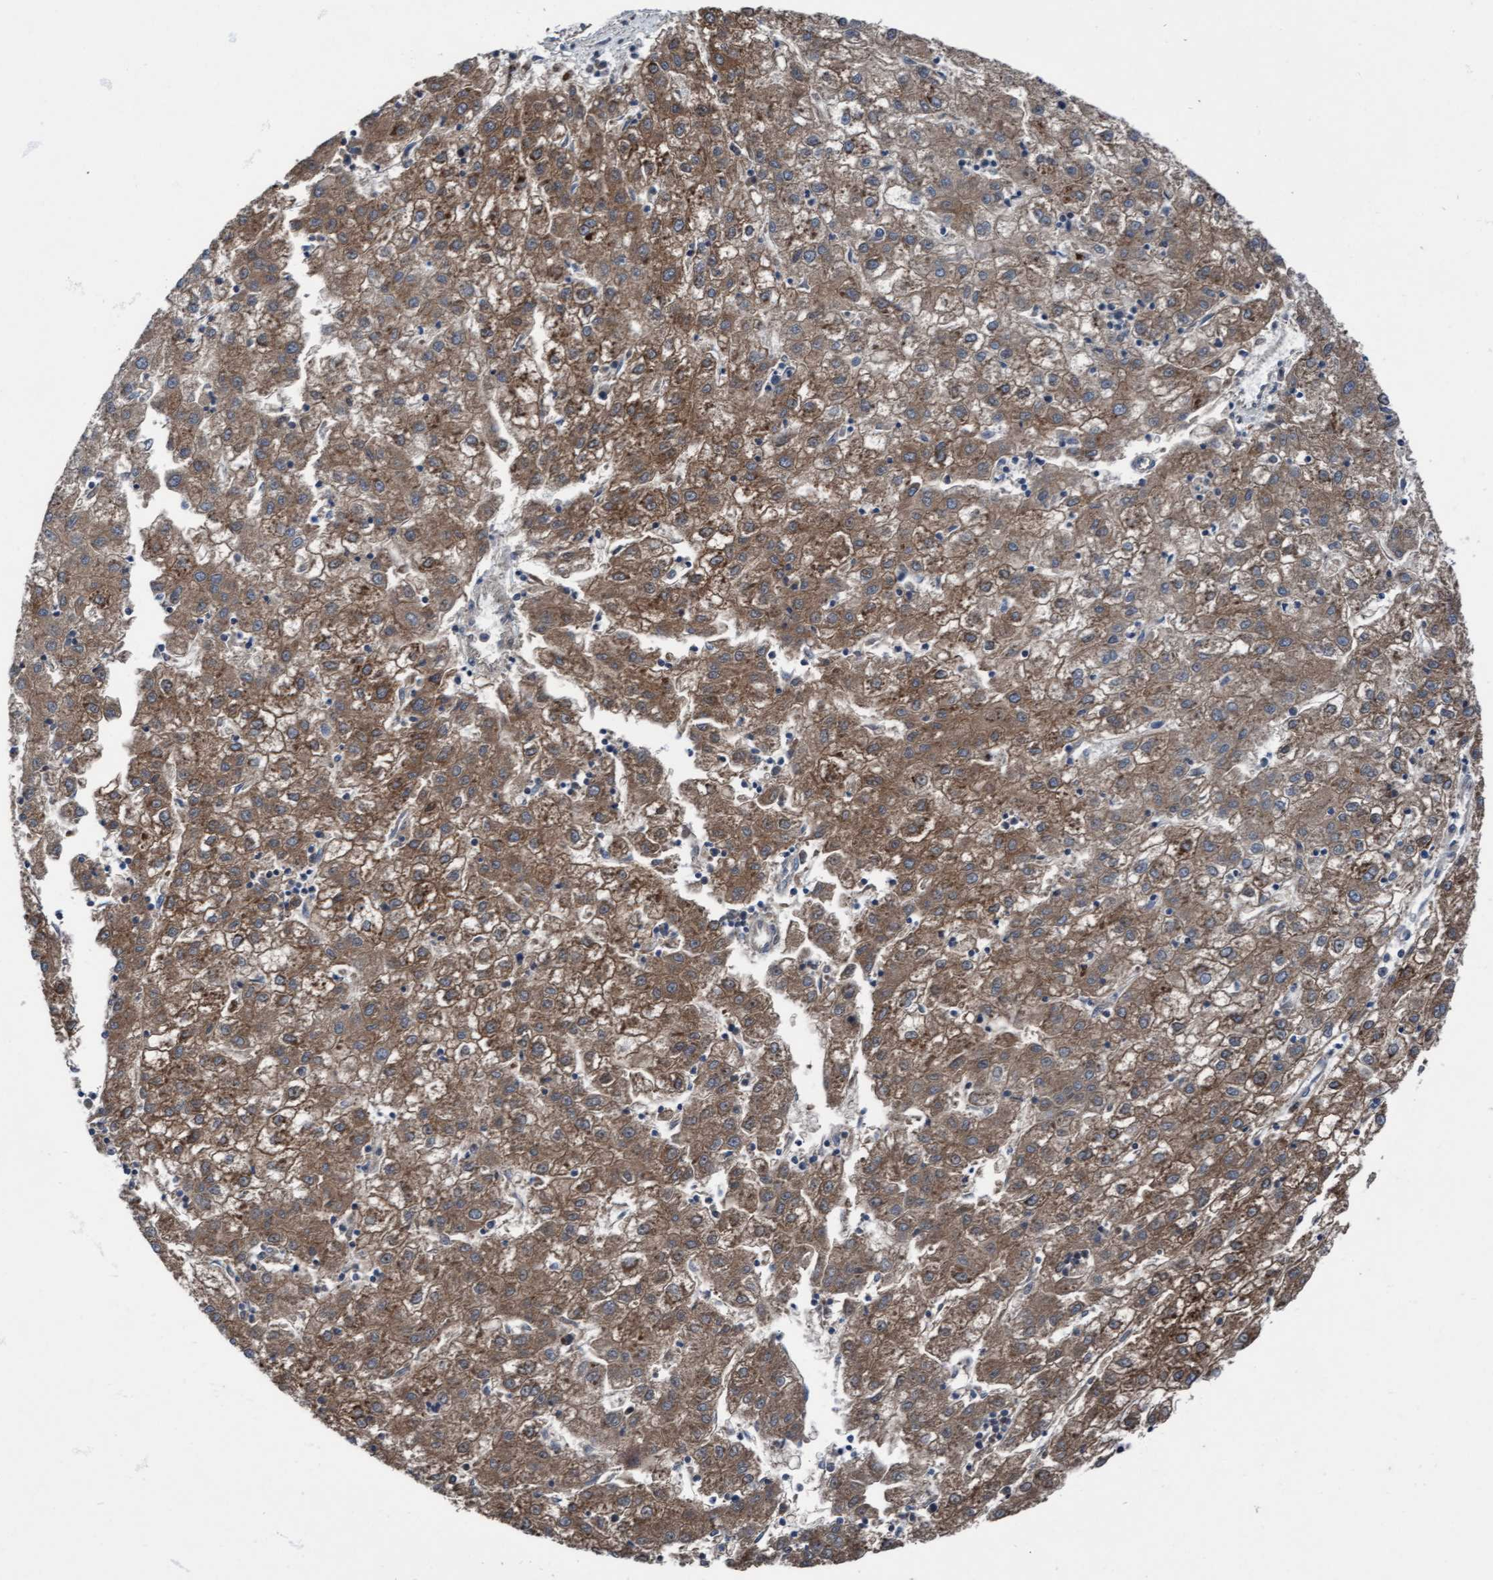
{"staining": {"intensity": "moderate", "quantity": ">75%", "location": "cytoplasmic/membranous"}, "tissue": "liver cancer", "cell_type": "Tumor cells", "image_type": "cancer", "snomed": [{"axis": "morphology", "description": "Carcinoma, Hepatocellular, NOS"}, {"axis": "topography", "description": "Liver"}], "caption": "Moderate cytoplasmic/membranous staining is present in approximately >75% of tumor cells in liver cancer.", "gene": "KLHL26", "patient": {"sex": "male", "age": 72}}